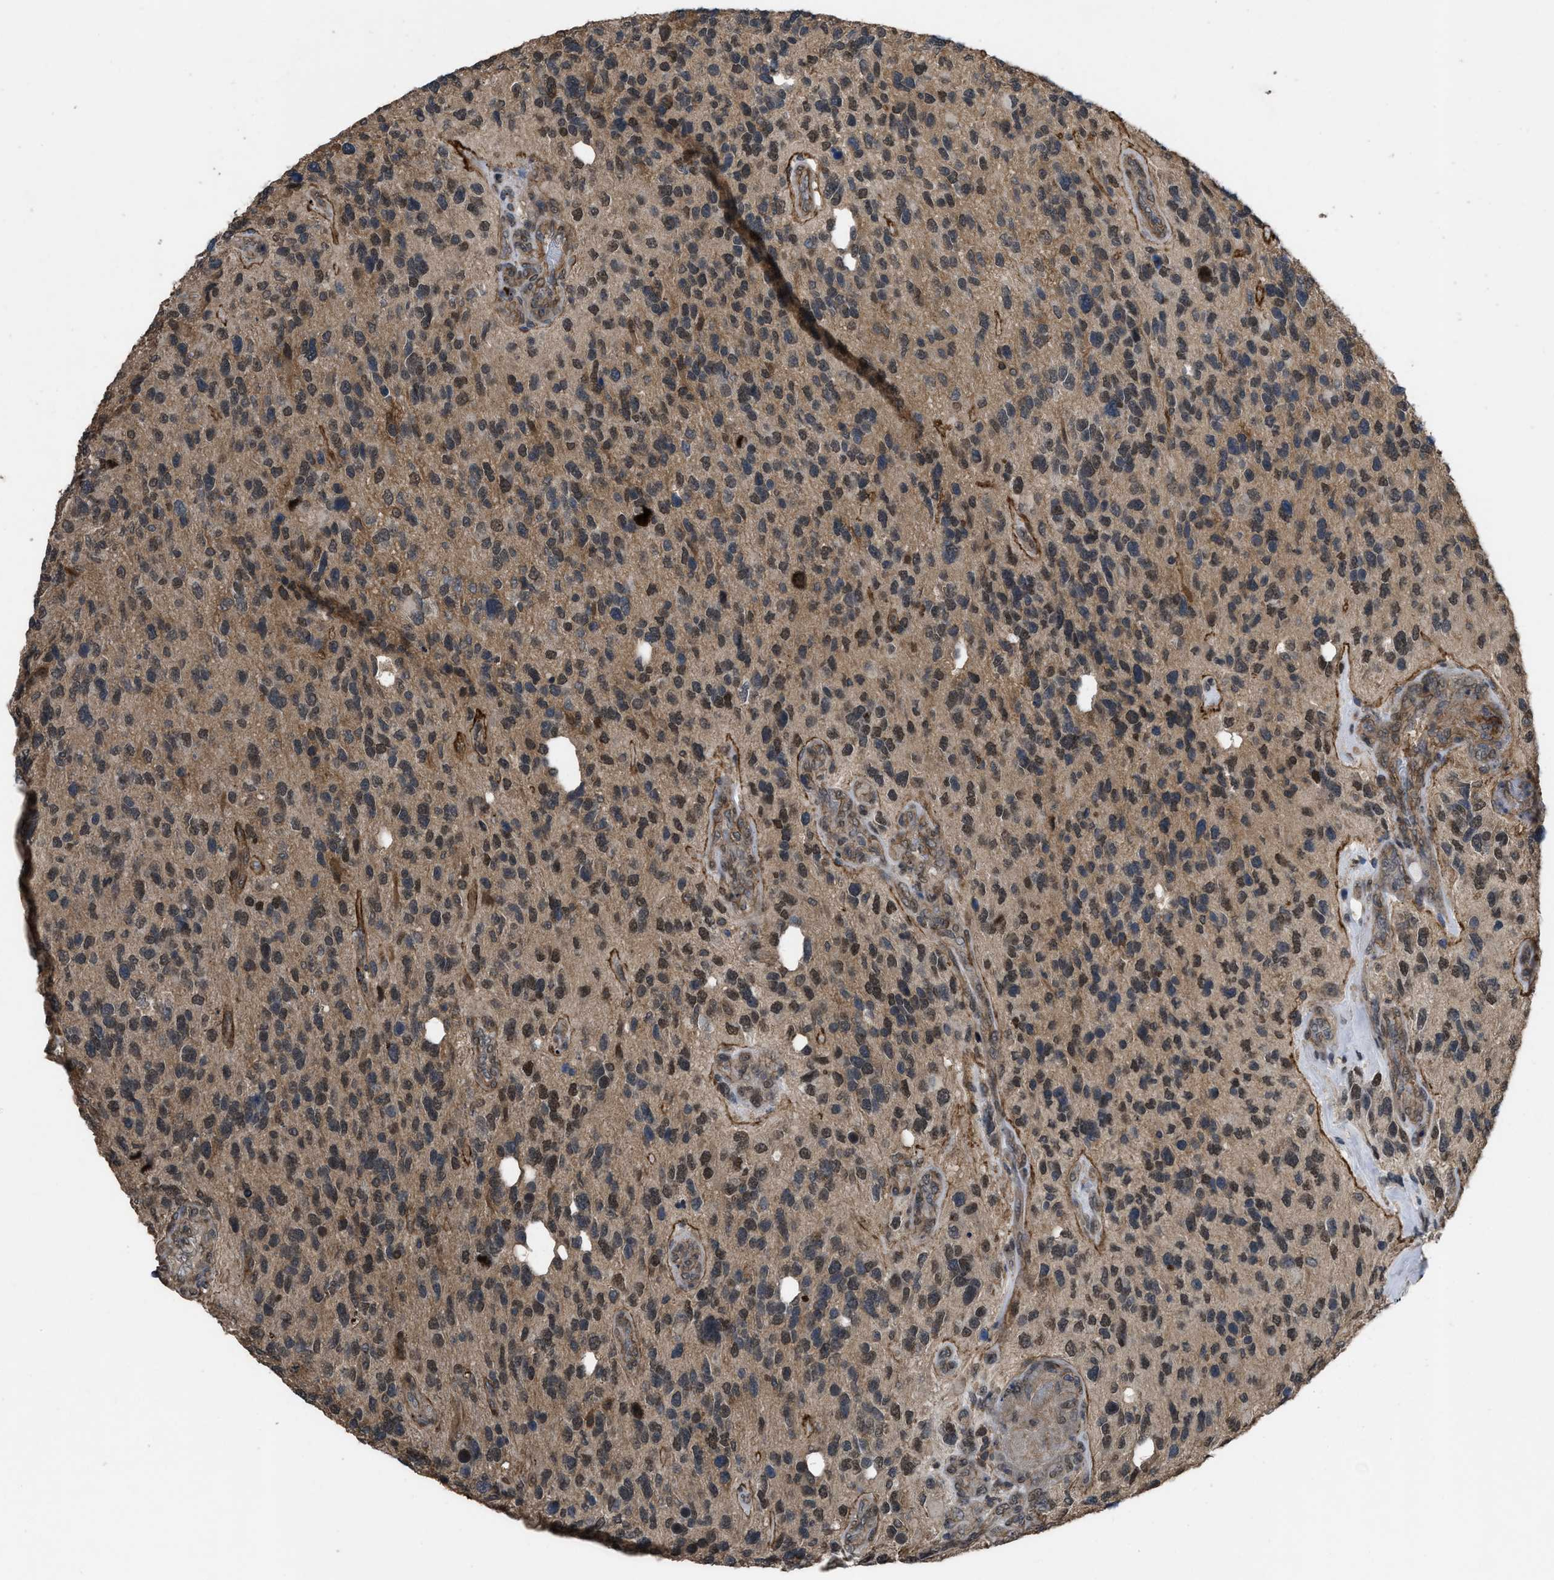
{"staining": {"intensity": "moderate", "quantity": ">75%", "location": "cytoplasmic/membranous,nuclear"}, "tissue": "glioma", "cell_type": "Tumor cells", "image_type": "cancer", "snomed": [{"axis": "morphology", "description": "Glioma, malignant, High grade"}, {"axis": "topography", "description": "Brain"}], "caption": "Protein analysis of malignant glioma (high-grade) tissue exhibits moderate cytoplasmic/membranous and nuclear positivity in approximately >75% of tumor cells. (Brightfield microscopy of DAB IHC at high magnification).", "gene": "UTRN", "patient": {"sex": "female", "age": 58}}